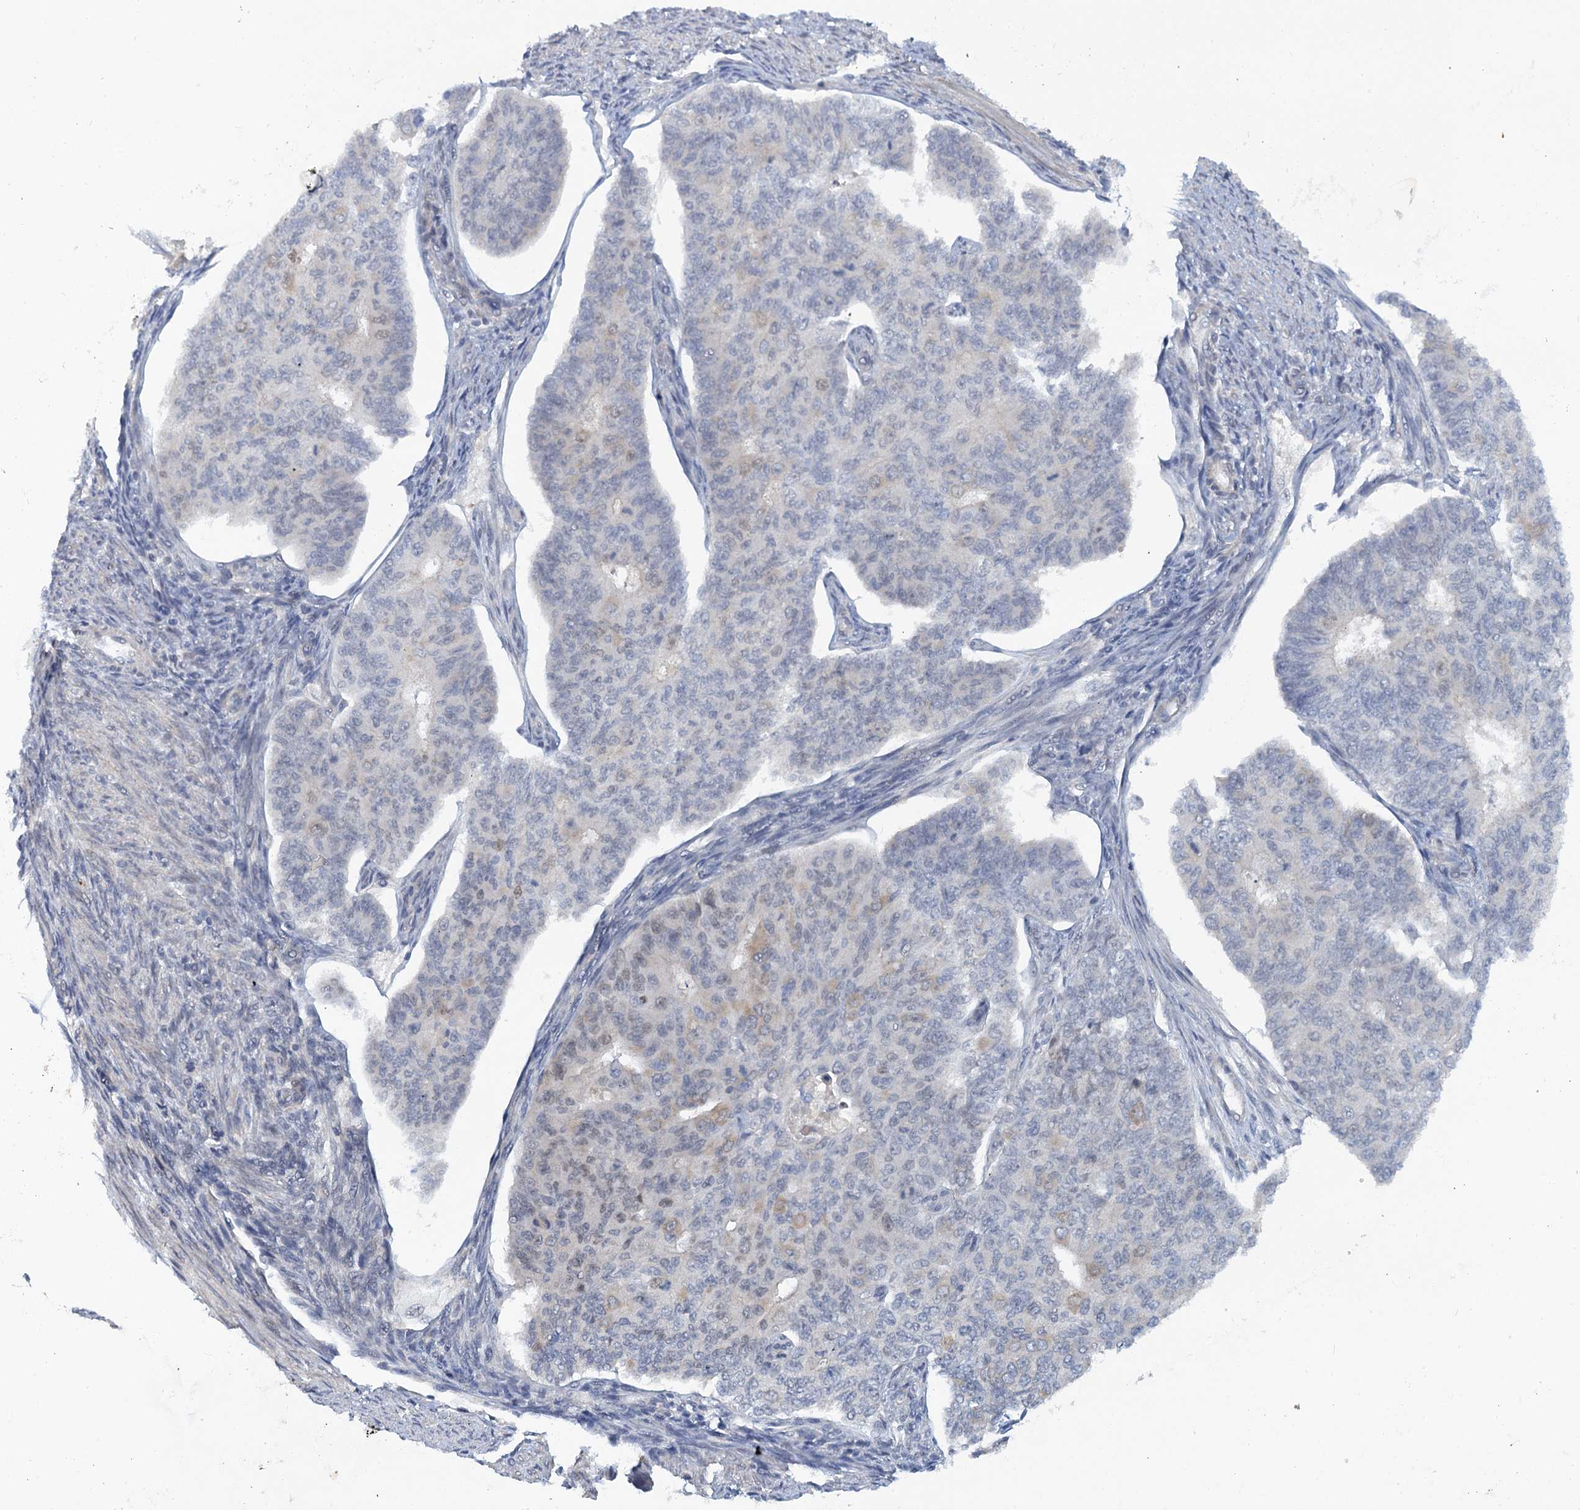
{"staining": {"intensity": "negative", "quantity": "none", "location": "none"}, "tissue": "endometrial cancer", "cell_type": "Tumor cells", "image_type": "cancer", "snomed": [{"axis": "morphology", "description": "Adenocarcinoma, NOS"}, {"axis": "topography", "description": "Endometrium"}], "caption": "Immunohistochemistry (IHC) photomicrograph of neoplastic tissue: endometrial cancer (adenocarcinoma) stained with DAB (3,3'-diaminobenzidine) reveals no significant protein expression in tumor cells.", "gene": "MRFAP1", "patient": {"sex": "female", "age": 32}}